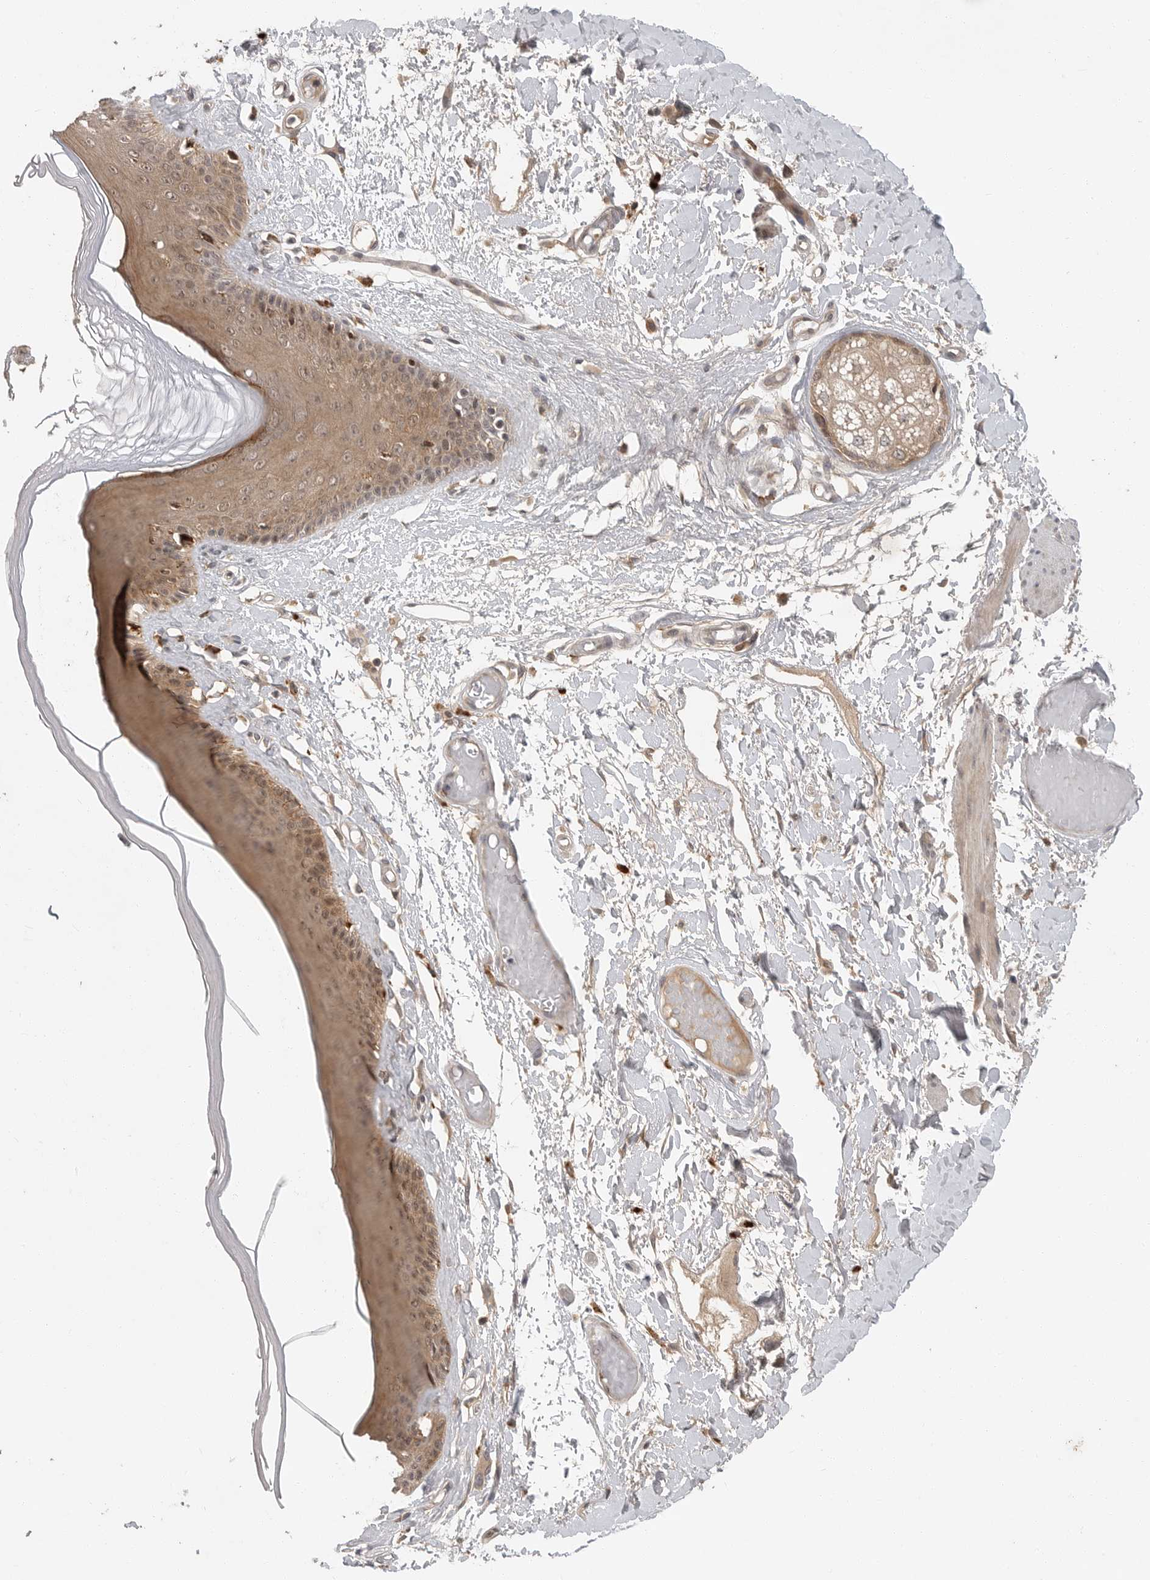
{"staining": {"intensity": "moderate", "quantity": ">75%", "location": "cytoplasmic/membranous"}, "tissue": "skin", "cell_type": "Epidermal cells", "image_type": "normal", "snomed": [{"axis": "morphology", "description": "Normal tissue, NOS"}, {"axis": "topography", "description": "Vulva"}], "caption": "Immunohistochemical staining of unremarkable human skin reveals >75% levels of moderate cytoplasmic/membranous protein positivity in approximately >75% of epidermal cells.", "gene": "OSBPL9", "patient": {"sex": "female", "age": 73}}